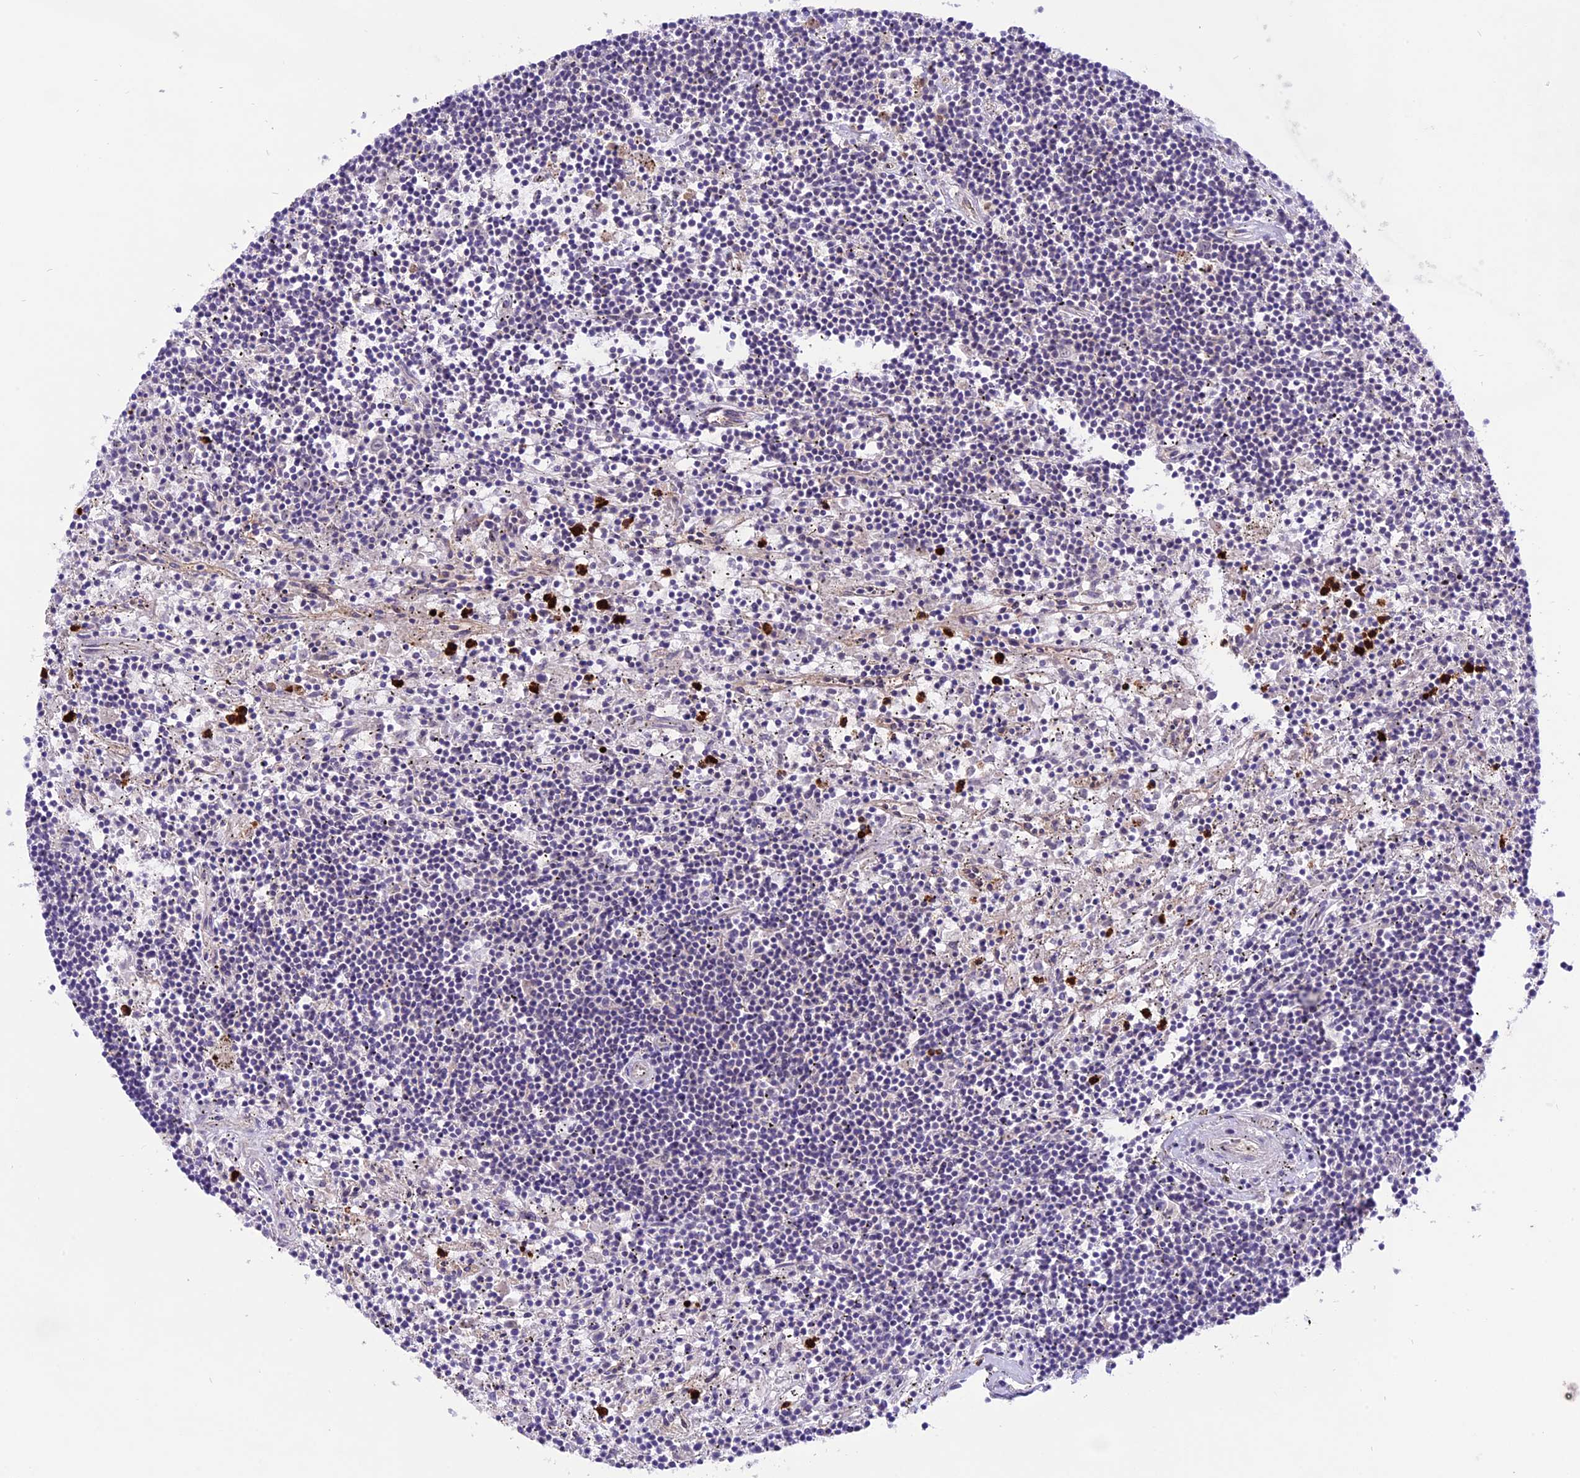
{"staining": {"intensity": "negative", "quantity": "none", "location": "none"}, "tissue": "lymphoma", "cell_type": "Tumor cells", "image_type": "cancer", "snomed": [{"axis": "morphology", "description": "Malignant lymphoma, non-Hodgkin's type, Low grade"}, {"axis": "topography", "description": "Spleen"}], "caption": "The histopathology image reveals no staining of tumor cells in malignant lymphoma, non-Hodgkin's type (low-grade).", "gene": "SPRED1", "patient": {"sex": "male", "age": 76}}